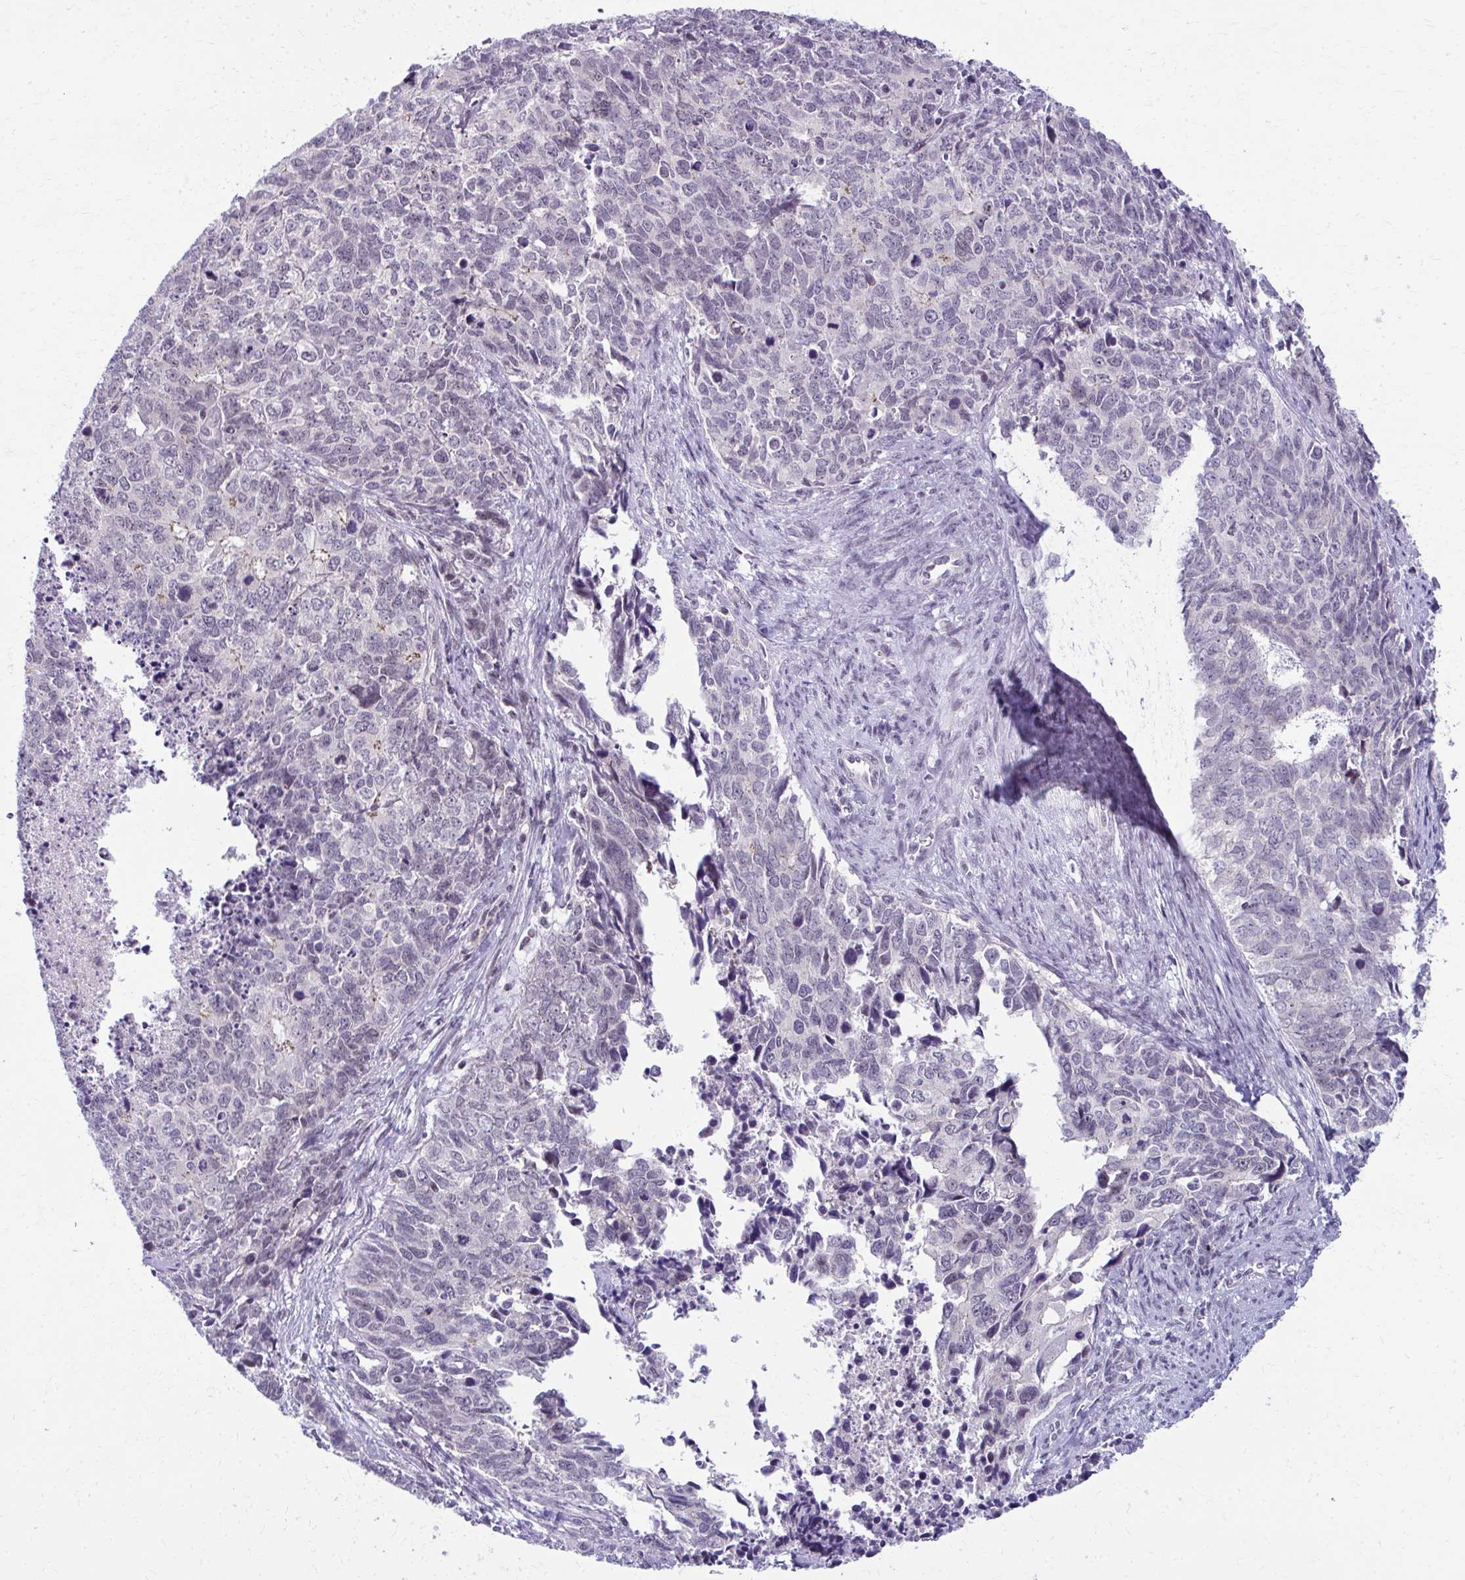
{"staining": {"intensity": "negative", "quantity": "none", "location": "none"}, "tissue": "cervical cancer", "cell_type": "Tumor cells", "image_type": "cancer", "snomed": [{"axis": "morphology", "description": "Adenocarcinoma, NOS"}, {"axis": "topography", "description": "Cervix"}], "caption": "DAB immunohistochemical staining of cervical cancer (adenocarcinoma) reveals no significant positivity in tumor cells. The staining is performed using DAB (3,3'-diaminobenzidine) brown chromogen with nuclei counter-stained in using hematoxylin.", "gene": "MAF1", "patient": {"sex": "female", "age": 63}}